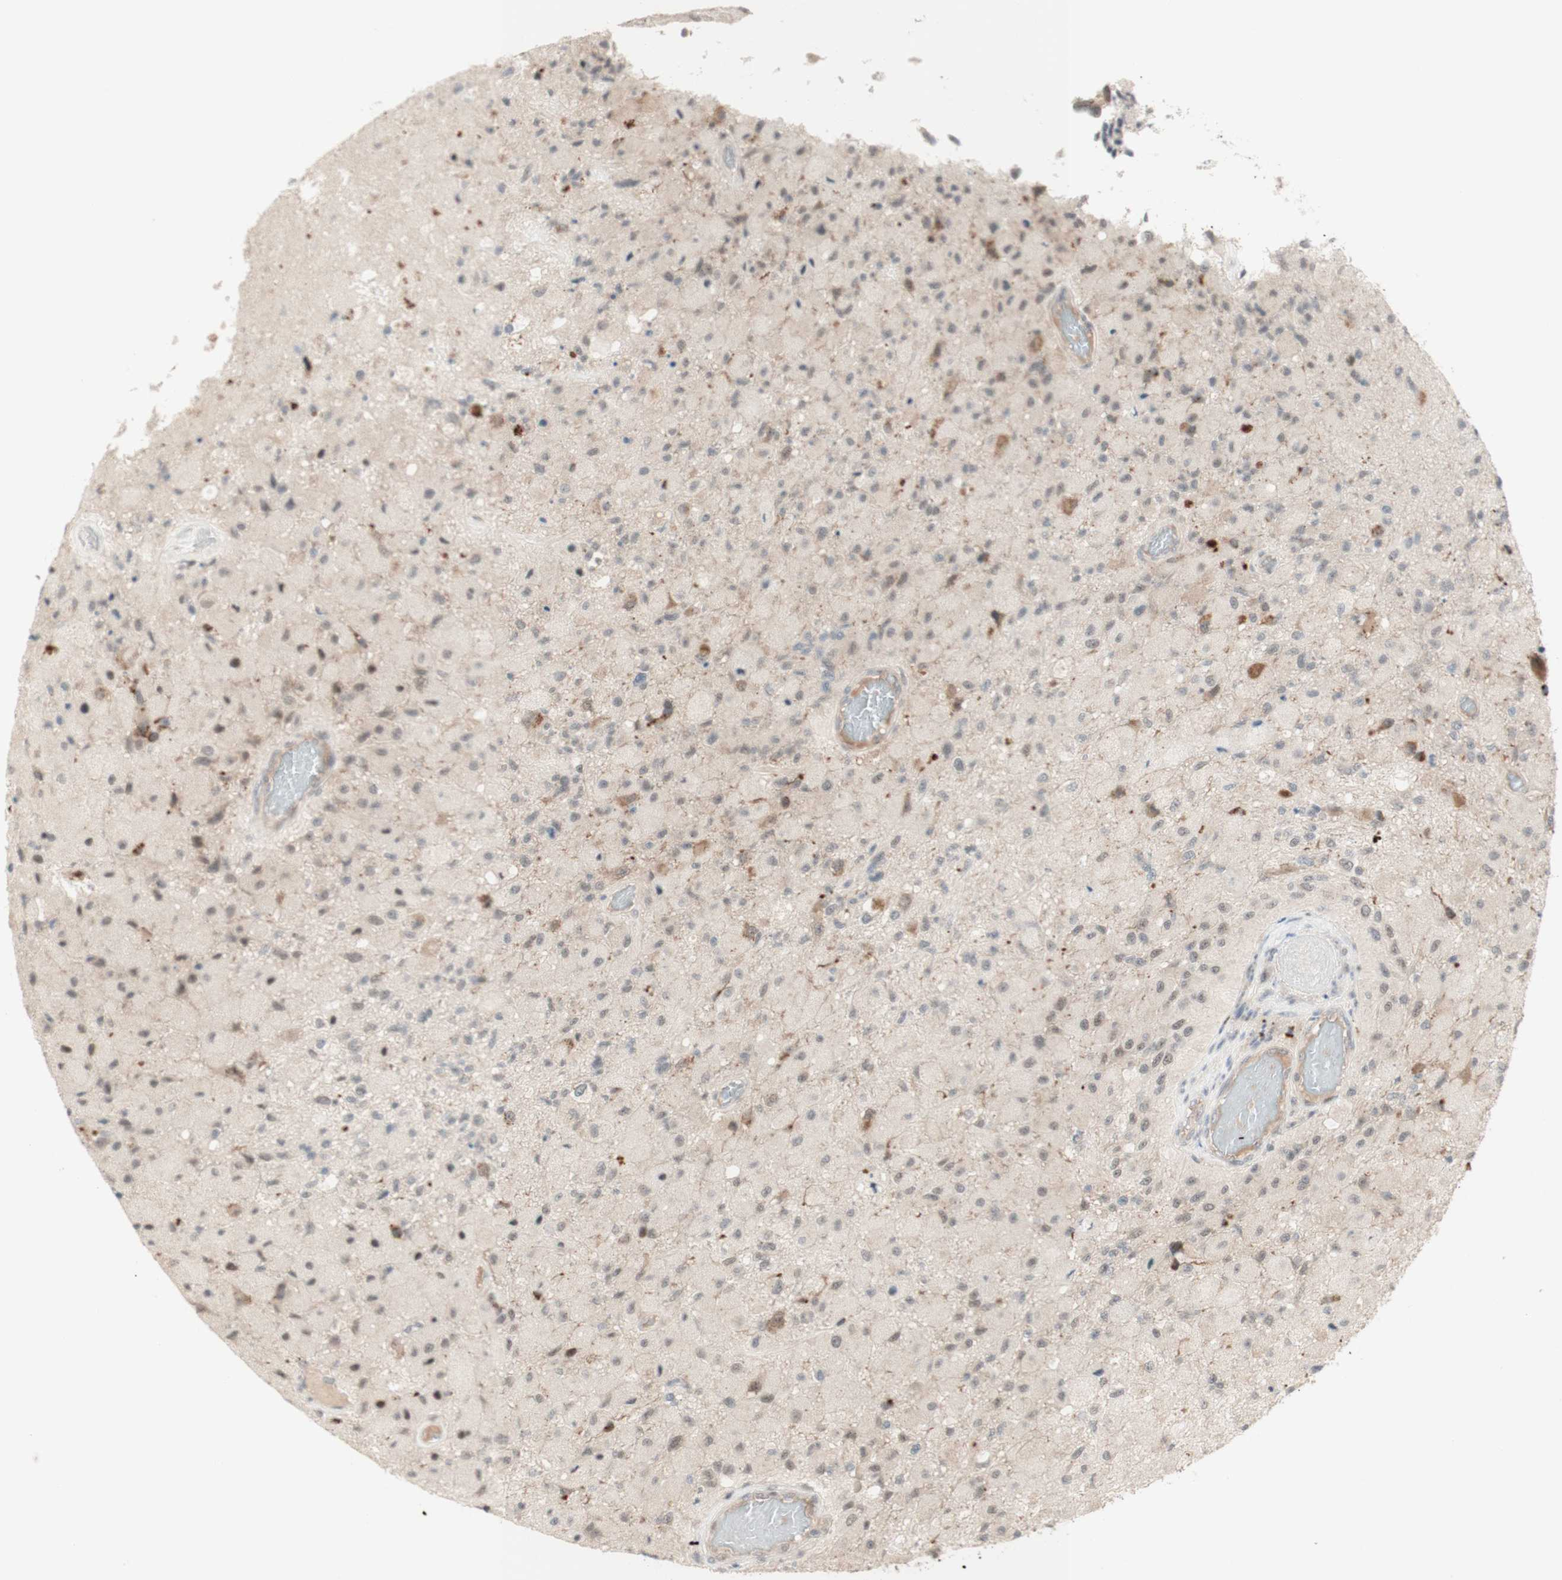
{"staining": {"intensity": "moderate", "quantity": "<25%", "location": "cytoplasmic/membranous"}, "tissue": "glioma", "cell_type": "Tumor cells", "image_type": "cancer", "snomed": [{"axis": "morphology", "description": "Normal tissue, NOS"}, {"axis": "morphology", "description": "Glioma, malignant, High grade"}, {"axis": "topography", "description": "Cerebral cortex"}], "caption": "There is low levels of moderate cytoplasmic/membranous expression in tumor cells of glioma, as demonstrated by immunohistochemical staining (brown color).", "gene": "CYLD", "patient": {"sex": "male", "age": 77}}